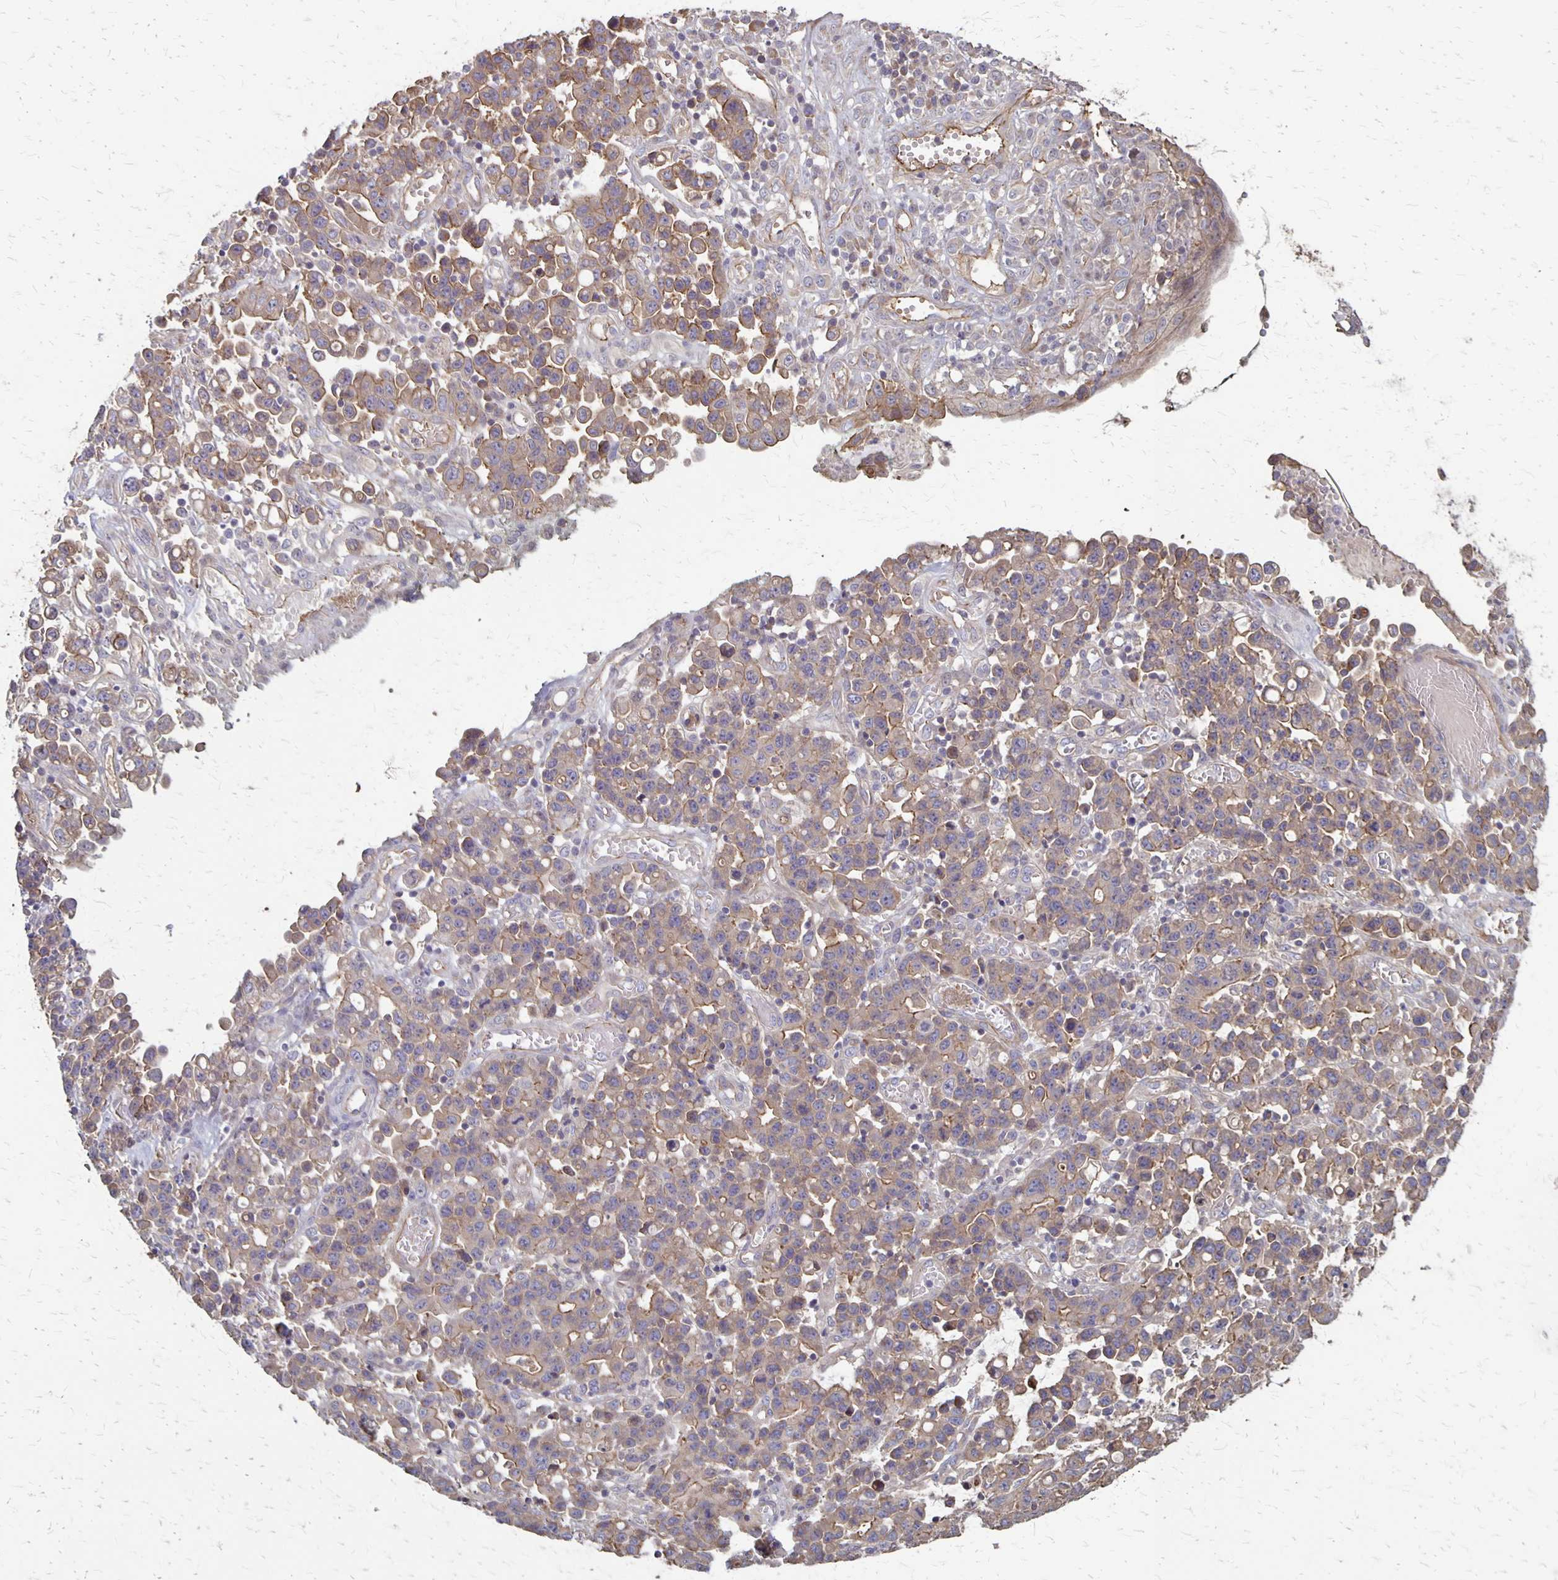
{"staining": {"intensity": "weak", "quantity": "<25%", "location": "cytoplasmic/membranous"}, "tissue": "stomach cancer", "cell_type": "Tumor cells", "image_type": "cancer", "snomed": [{"axis": "morphology", "description": "Adenocarcinoma, NOS"}, {"axis": "topography", "description": "Stomach, upper"}], "caption": "DAB (3,3'-diaminobenzidine) immunohistochemical staining of stomach cancer (adenocarcinoma) exhibits no significant expression in tumor cells.", "gene": "PROM2", "patient": {"sex": "male", "age": 69}}